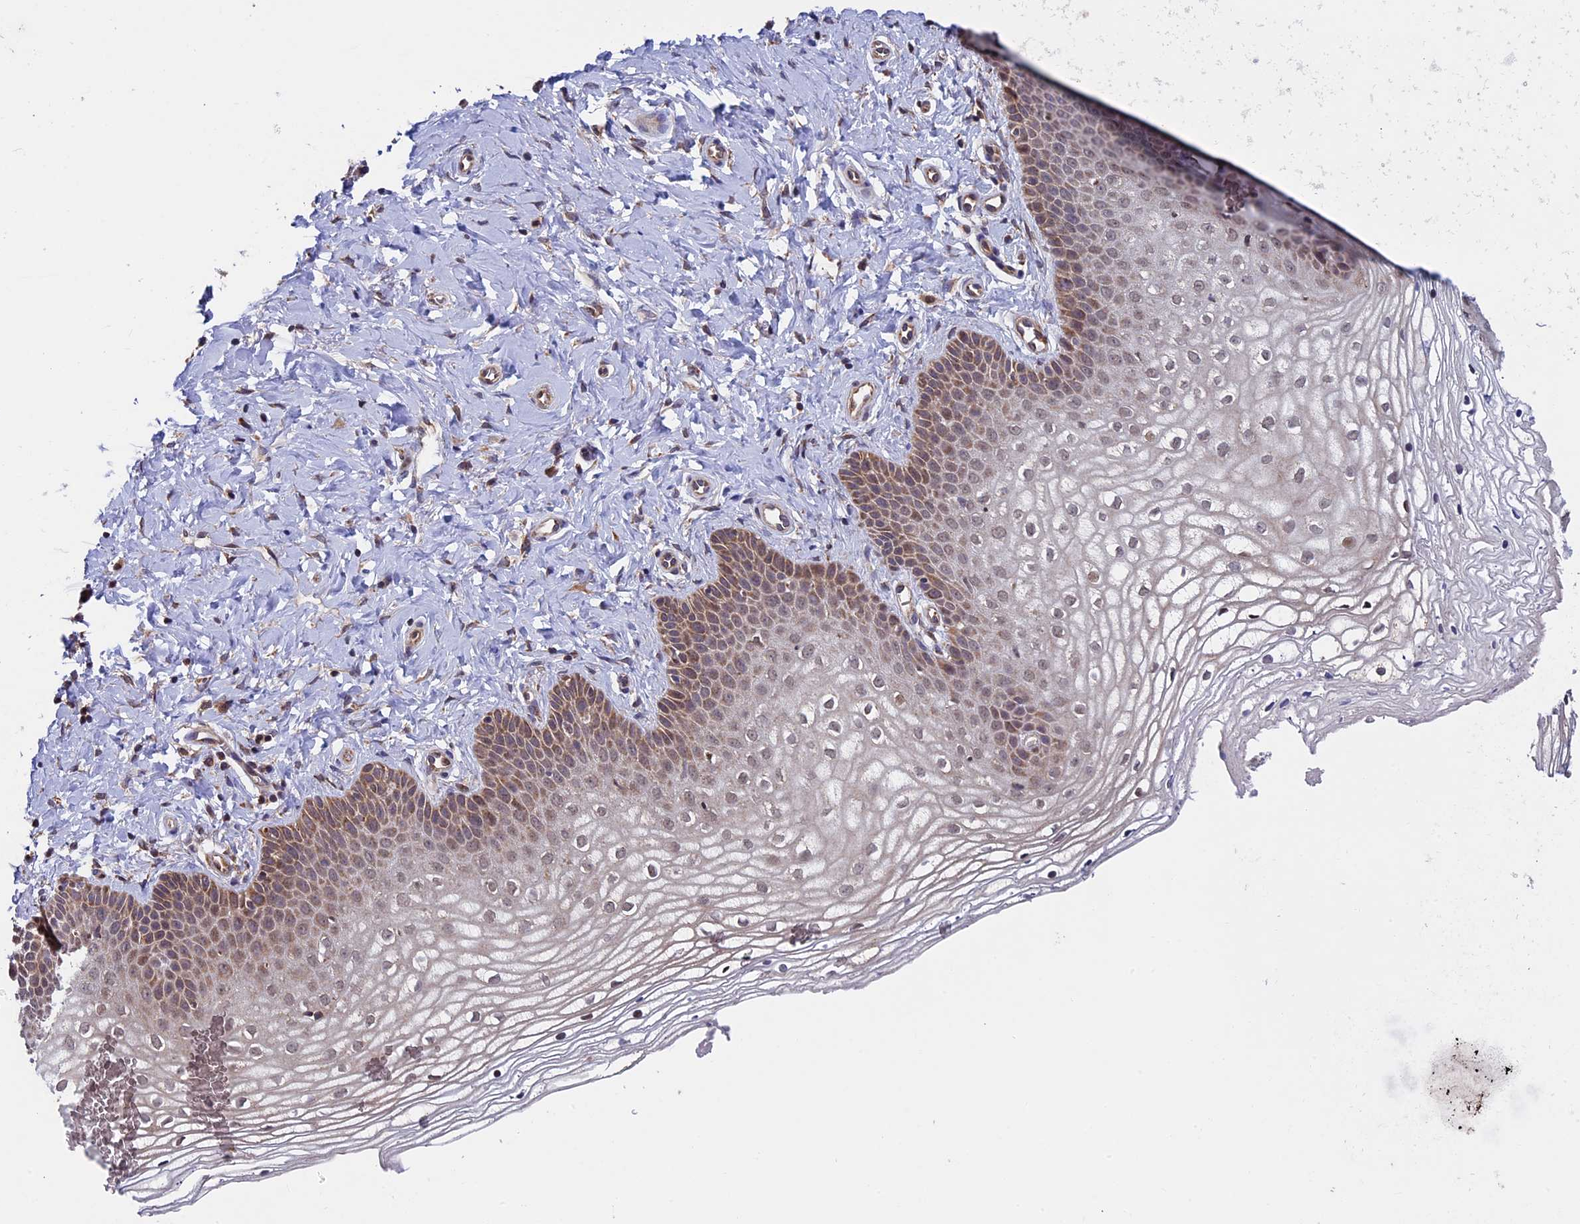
{"staining": {"intensity": "moderate", "quantity": "25%-75%", "location": "cytoplasmic/membranous"}, "tissue": "vagina", "cell_type": "Squamous epithelial cells", "image_type": "normal", "snomed": [{"axis": "morphology", "description": "Normal tissue, NOS"}, {"axis": "topography", "description": "Vagina"}], "caption": "Brown immunohistochemical staining in benign vagina demonstrates moderate cytoplasmic/membranous staining in approximately 25%-75% of squamous epithelial cells.", "gene": "RNF17", "patient": {"sex": "female", "age": 68}}